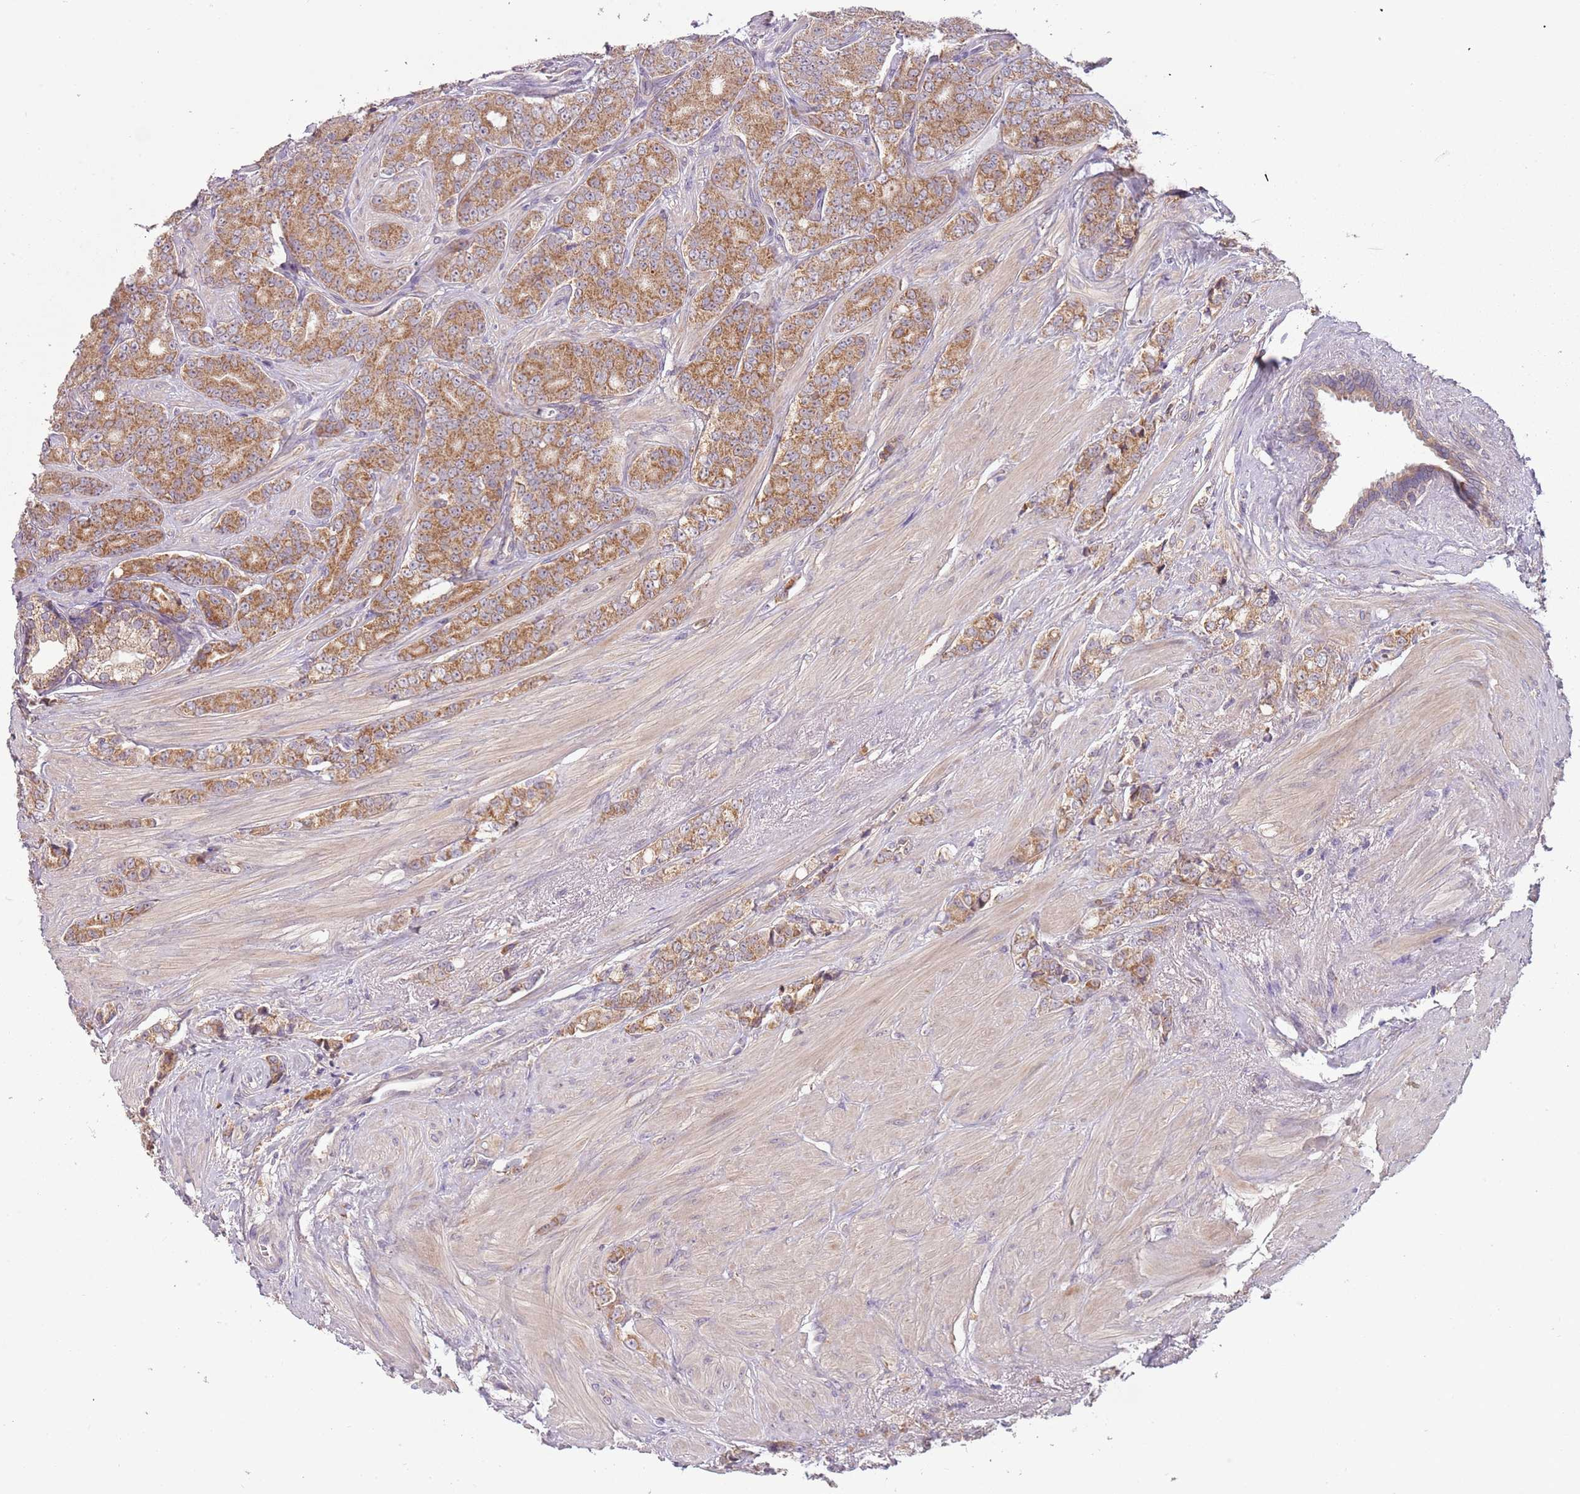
{"staining": {"intensity": "strong", "quantity": ">75%", "location": "cytoplasmic/membranous"}, "tissue": "prostate cancer", "cell_type": "Tumor cells", "image_type": "cancer", "snomed": [{"axis": "morphology", "description": "Adenocarcinoma, High grade"}, {"axis": "topography", "description": "Prostate"}], "caption": "Adenocarcinoma (high-grade) (prostate) stained with immunohistochemistry (IHC) demonstrates strong cytoplasmic/membranous staining in approximately >75% of tumor cells. (brown staining indicates protein expression, while blue staining denotes nuclei).", "gene": "FECH", "patient": {"sex": "male", "age": 62}}